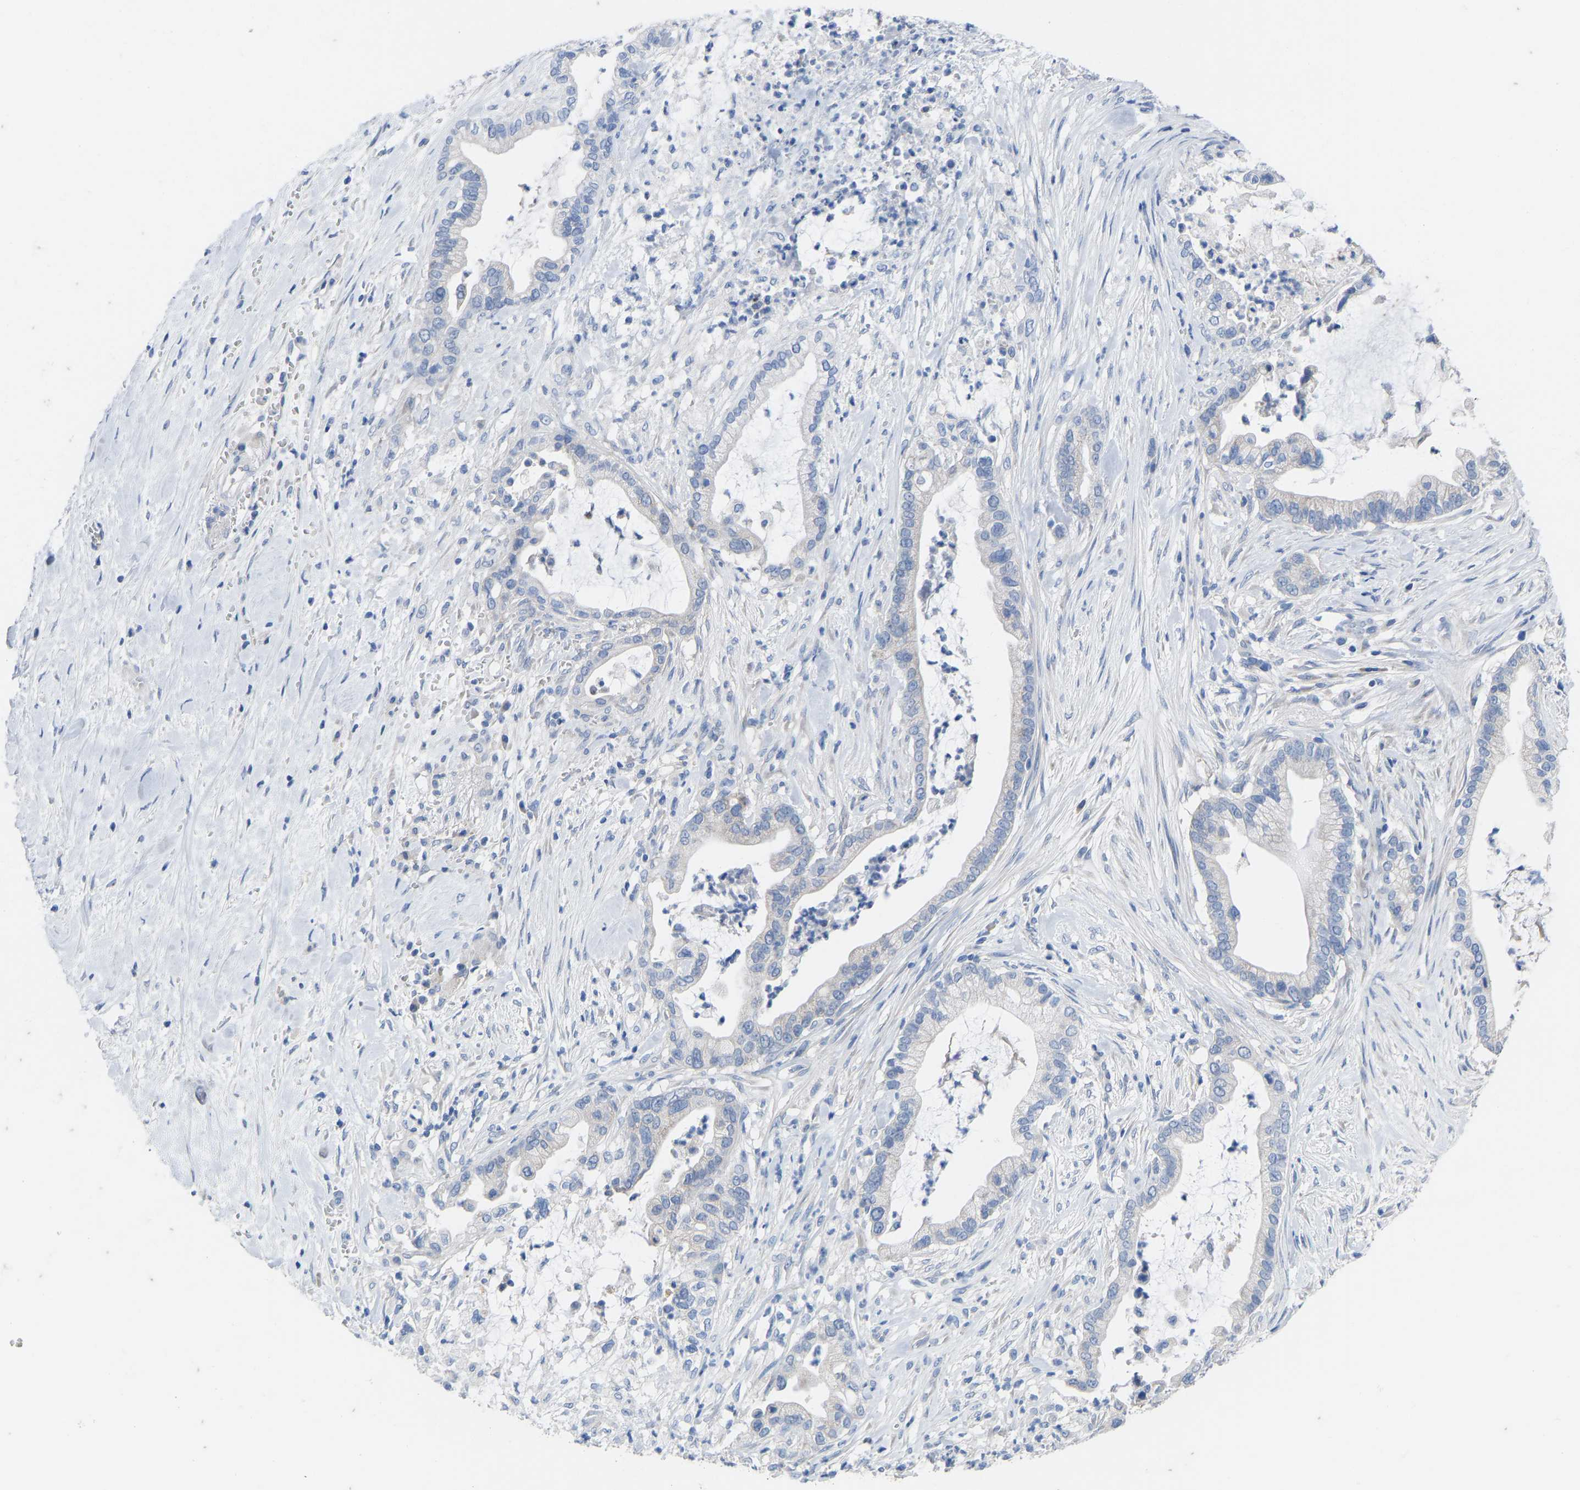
{"staining": {"intensity": "negative", "quantity": "none", "location": "none"}, "tissue": "pancreatic cancer", "cell_type": "Tumor cells", "image_type": "cancer", "snomed": [{"axis": "morphology", "description": "Adenocarcinoma, NOS"}, {"axis": "topography", "description": "Pancreas"}], "caption": "An image of pancreatic cancer stained for a protein exhibits no brown staining in tumor cells.", "gene": "OLIG2", "patient": {"sex": "male", "age": 69}}